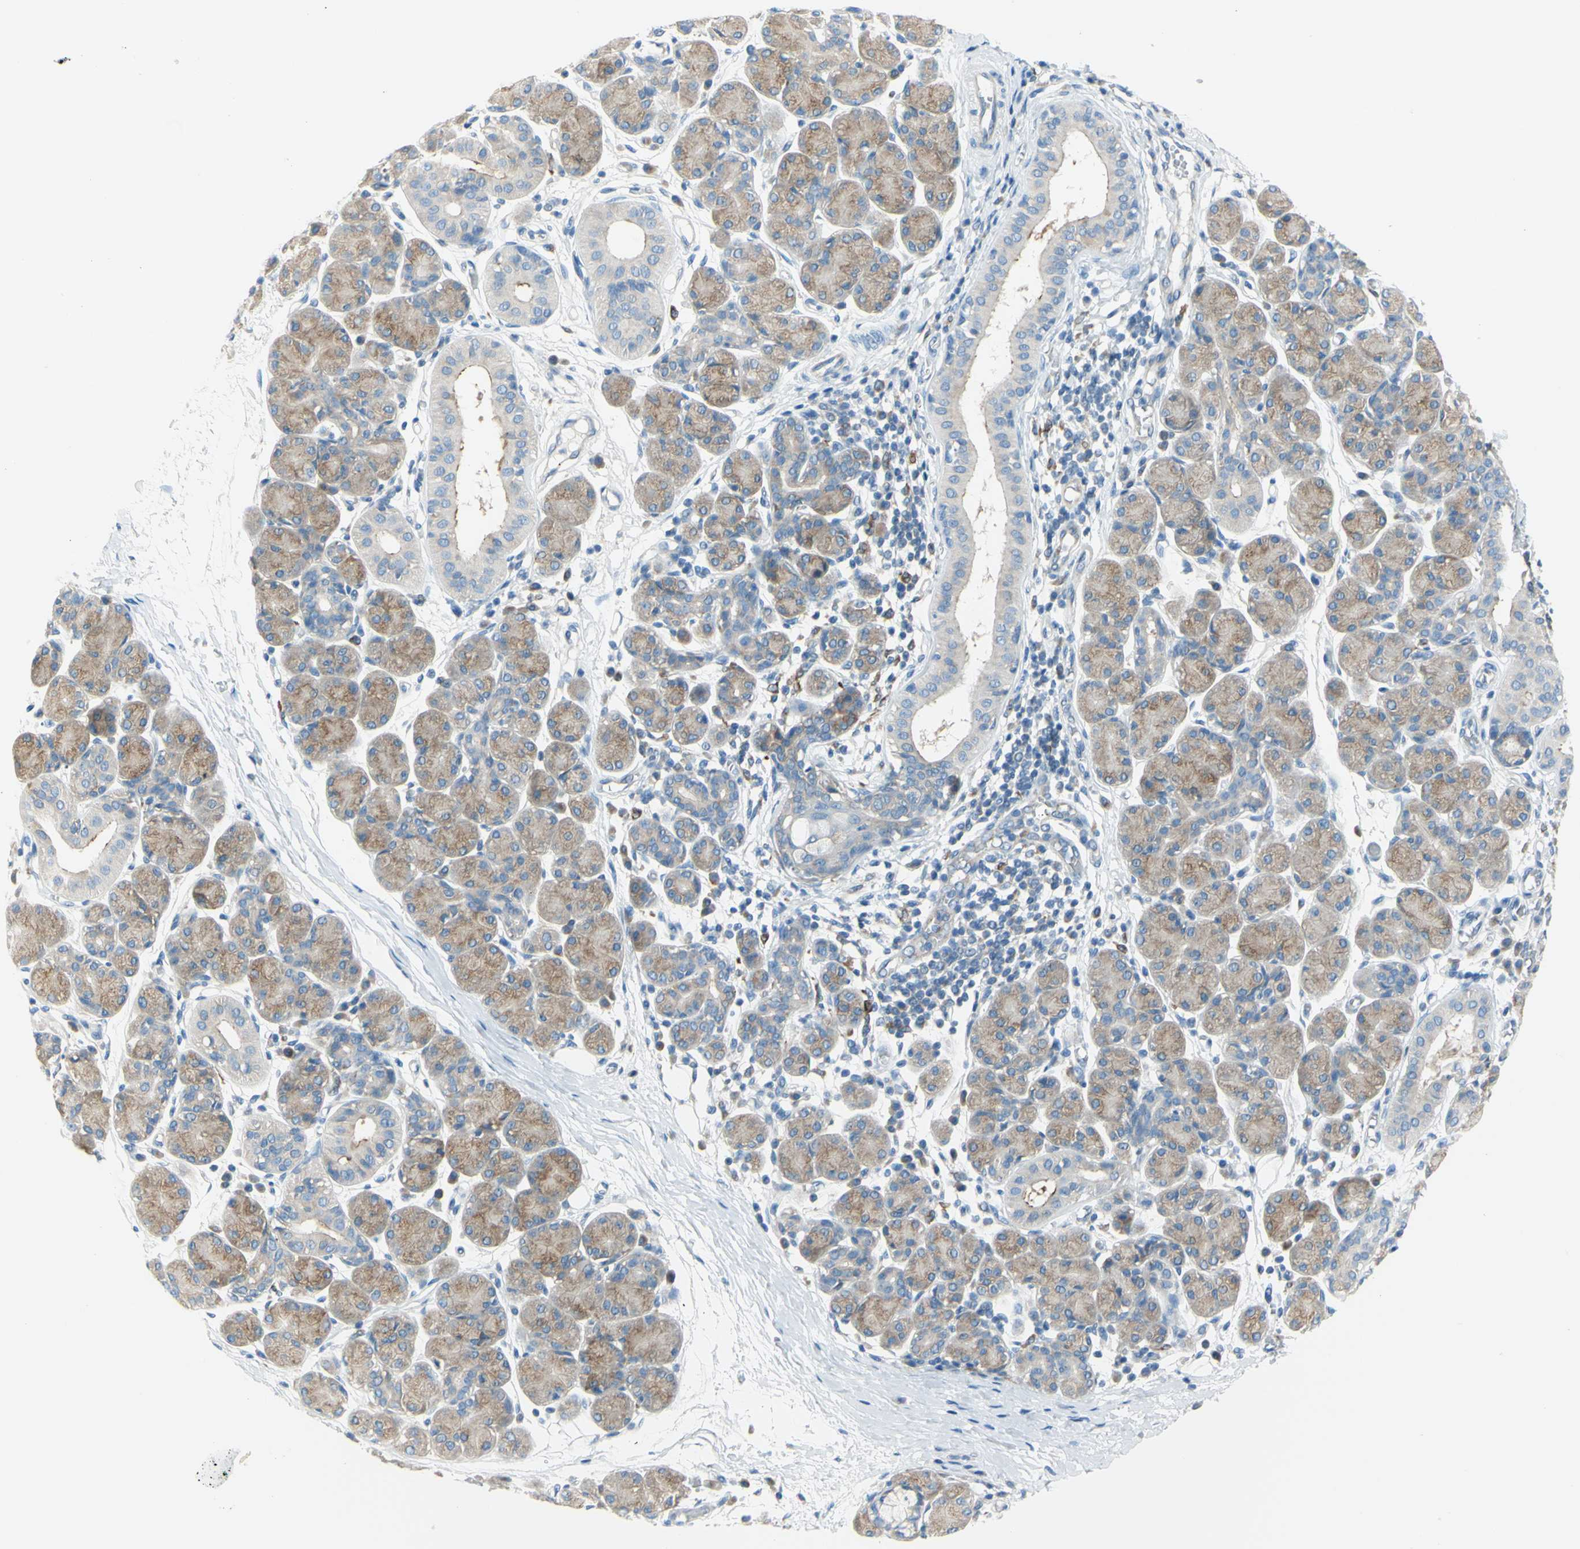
{"staining": {"intensity": "moderate", "quantity": ">75%", "location": "cytoplasmic/membranous"}, "tissue": "salivary gland", "cell_type": "Glandular cells", "image_type": "normal", "snomed": [{"axis": "morphology", "description": "Normal tissue, NOS"}, {"axis": "morphology", "description": "Inflammation, NOS"}, {"axis": "topography", "description": "Lymph node"}, {"axis": "topography", "description": "Salivary gland"}], "caption": "Immunohistochemical staining of benign human salivary gland displays >75% levels of moderate cytoplasmic/membranous protein staining in approximately >75% of glandular cells.", "gene": "FRMD4B", "patient": {"sex": "male", "age": 3}}